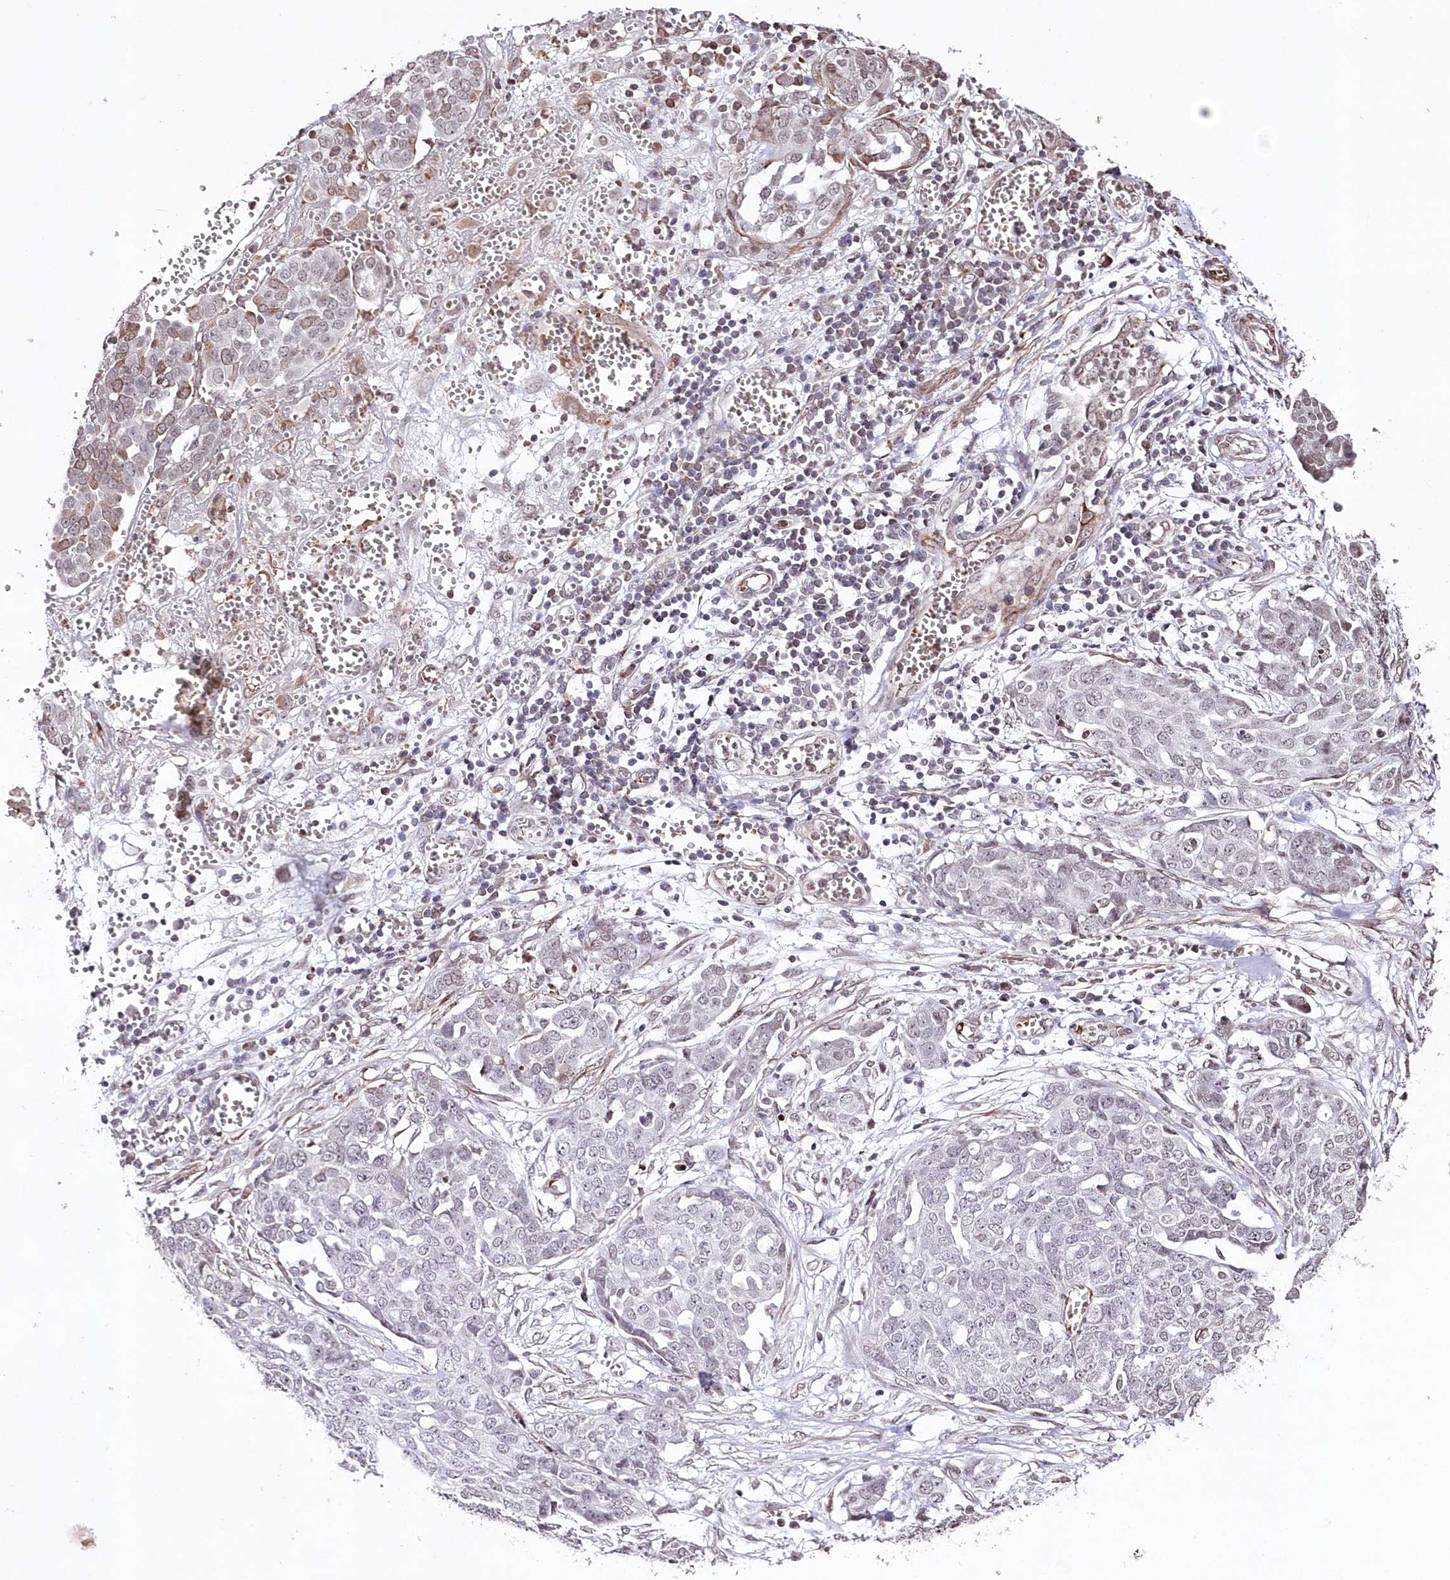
{"staining": {"intensity": "moderate", "quantity": "<25%", "location": "cytoplasmic/membranous"}, "tissue": "ovarian cancer", "cell_type": "Tumor cells", "image_type": "cancer", "snomed": [{"axis": "morphology", "description": "Cystadenocarcinoma, serous, NOS"}, {"axis": "topography", "description": "Soft tissue"}, {"axis": "topography", "description": "Ovary"}], "caption": "Immunohistochemistry micrograph of human ovarian cancer (serous cystadenocarcinoma) stained for a protein (brown), which reveals low levels of moderate cytoplasmic/membranous positivity in about <25% of tumor cells.", "gene": "RBM27", "patient": {"sex": "female", "age": 57}}